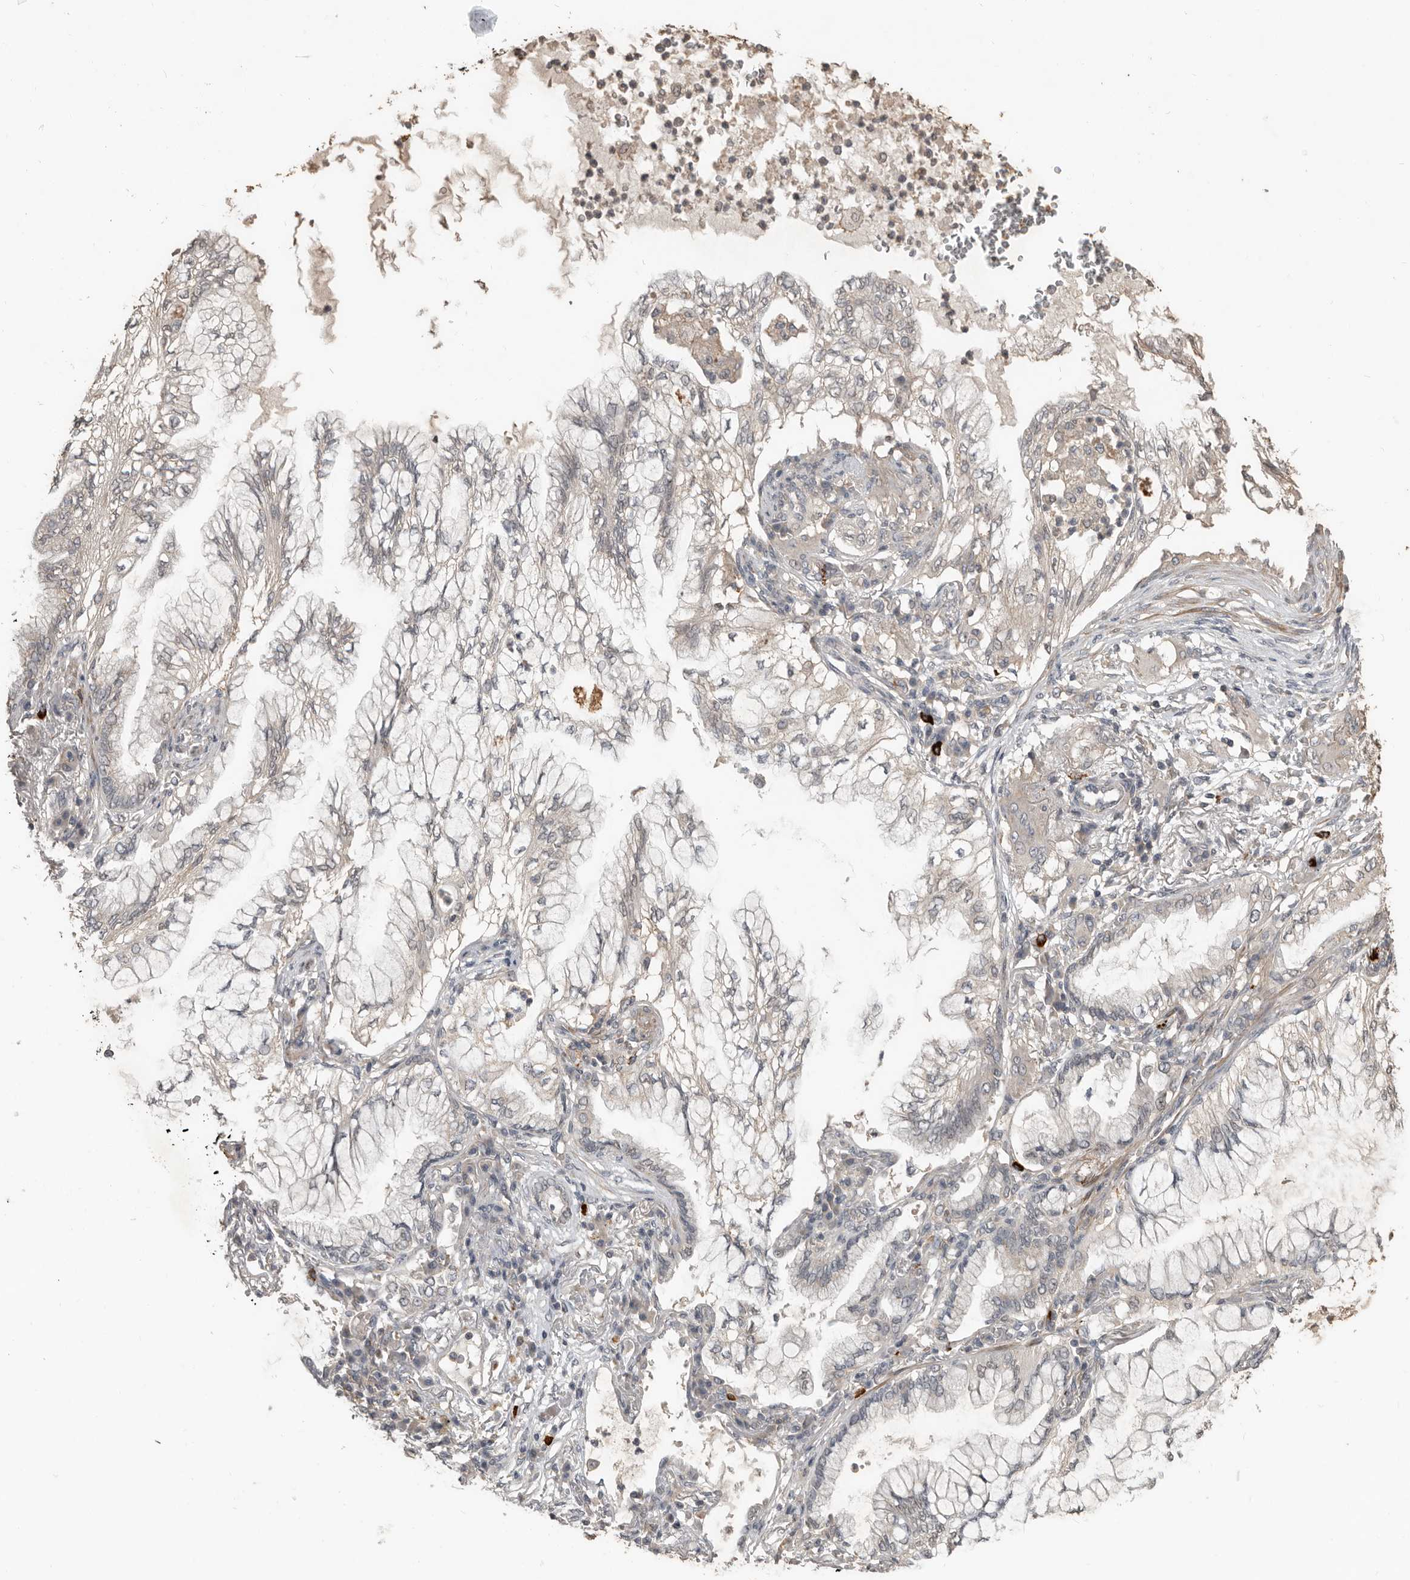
{"staining": {"intensity": "weak", "quantity": "<25%", "location": "cytoplasmic/membranous"}, "tissue": "lung cancer", "cell_type": "Tumor cells", "image_type": "cancer", "snomed": [{"axis": "morphology", "description": "Adenocarcinoma, NOS"}, {"axis": "topography", "description": "Lung"}], "caption": "Protein analysis of adenocarcinoma (lung) demonstrates no significant expression in tumor cells.", "gene": "BAMBI", "patient": {"sex": "female", "age": 70}}